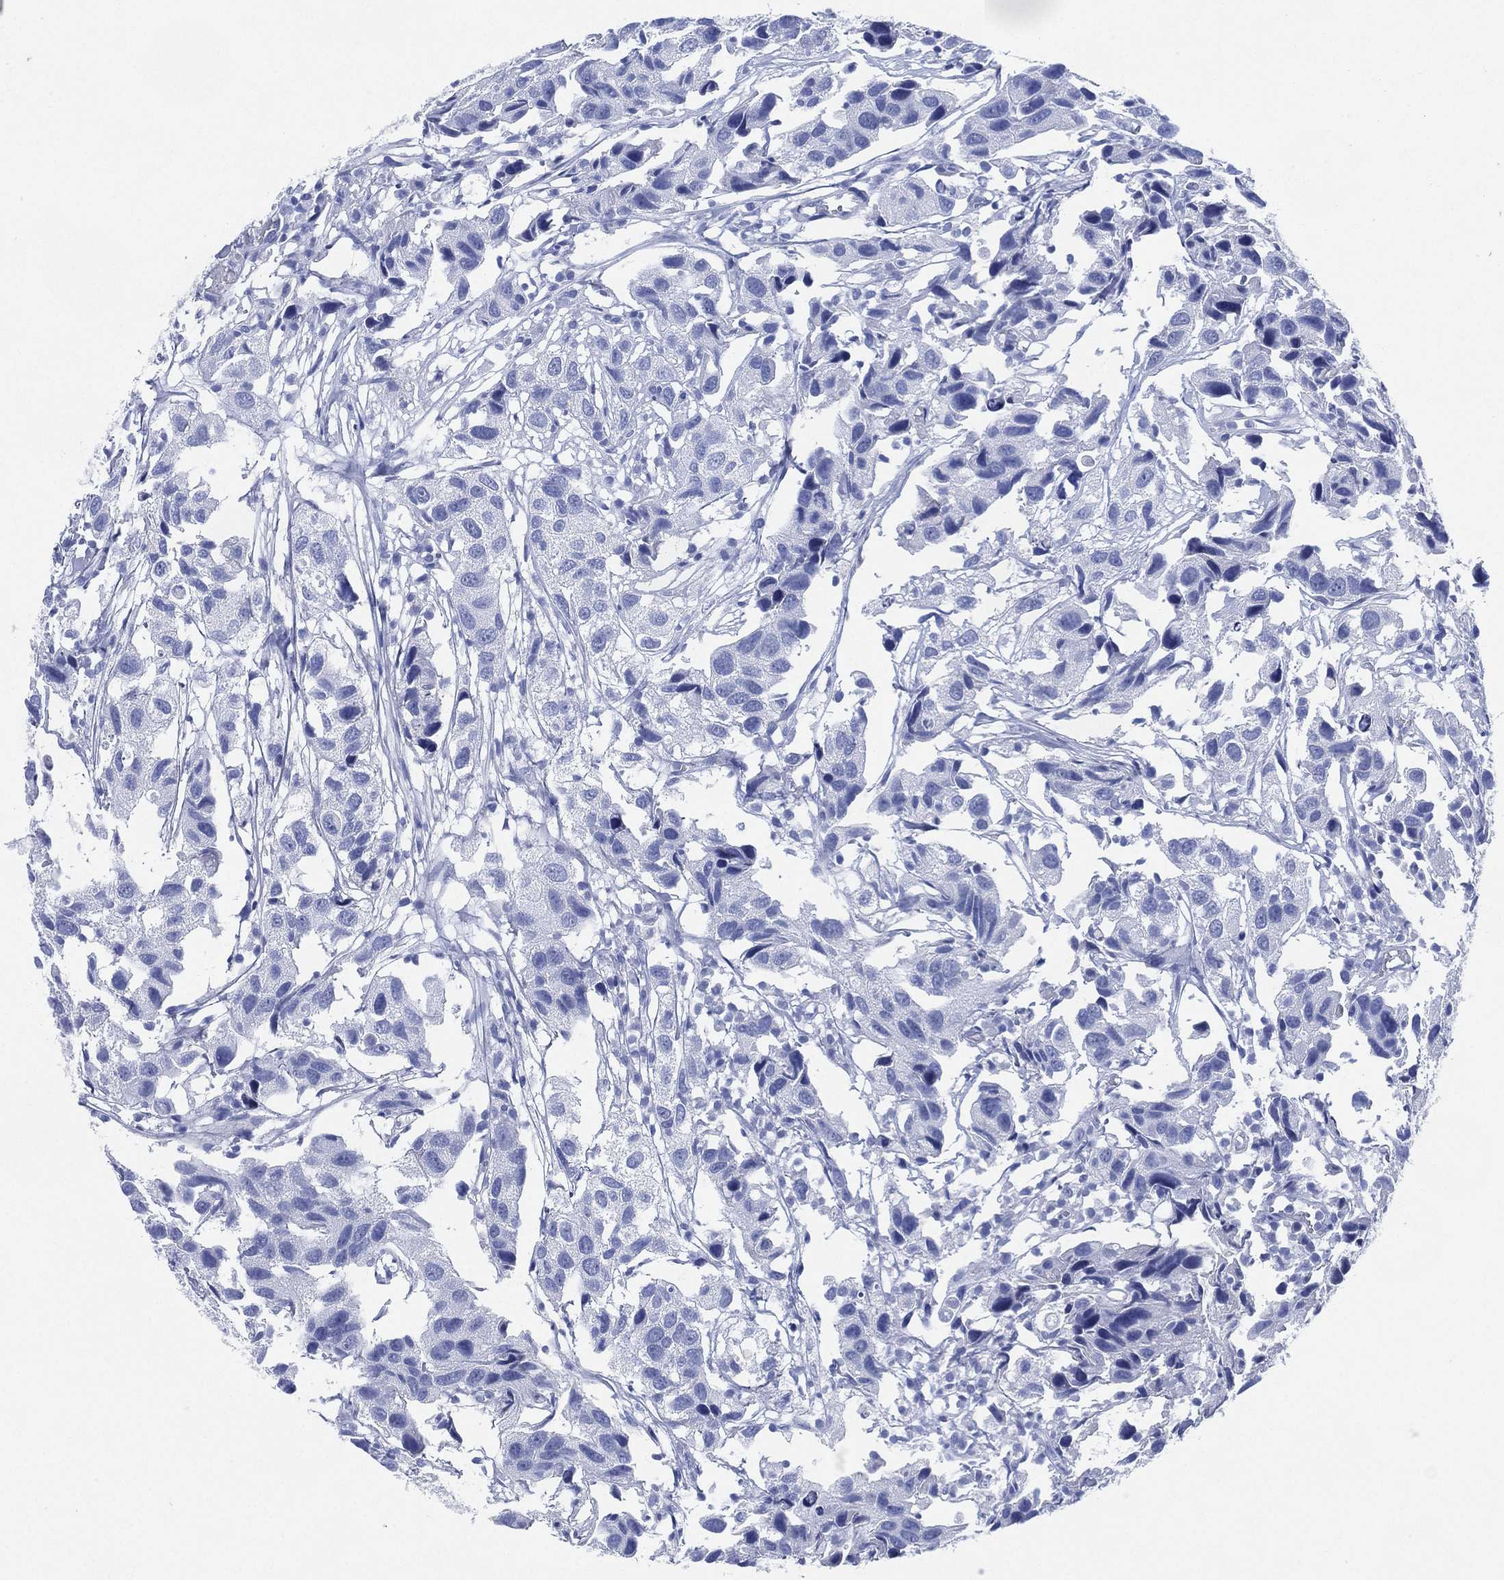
{"staining": {"intensity": "negative", "quantity": "none", "location": "none"}, "tissue": "urothelial cancer", "cell_type": "Tumor cells", "image_type": "cancer", "snomed": [{"axis": "morphology", "description": "Urothelial carcinoma, High grade"}, {"axis": "topography", "description": "Urinary bladder"}], "caption": "Tumor cells show no significant protein staining in urothelial carcinoma (high-grade).", "gene": "SIGLECL1", "patient": {"sex": "male", "age": 79}}